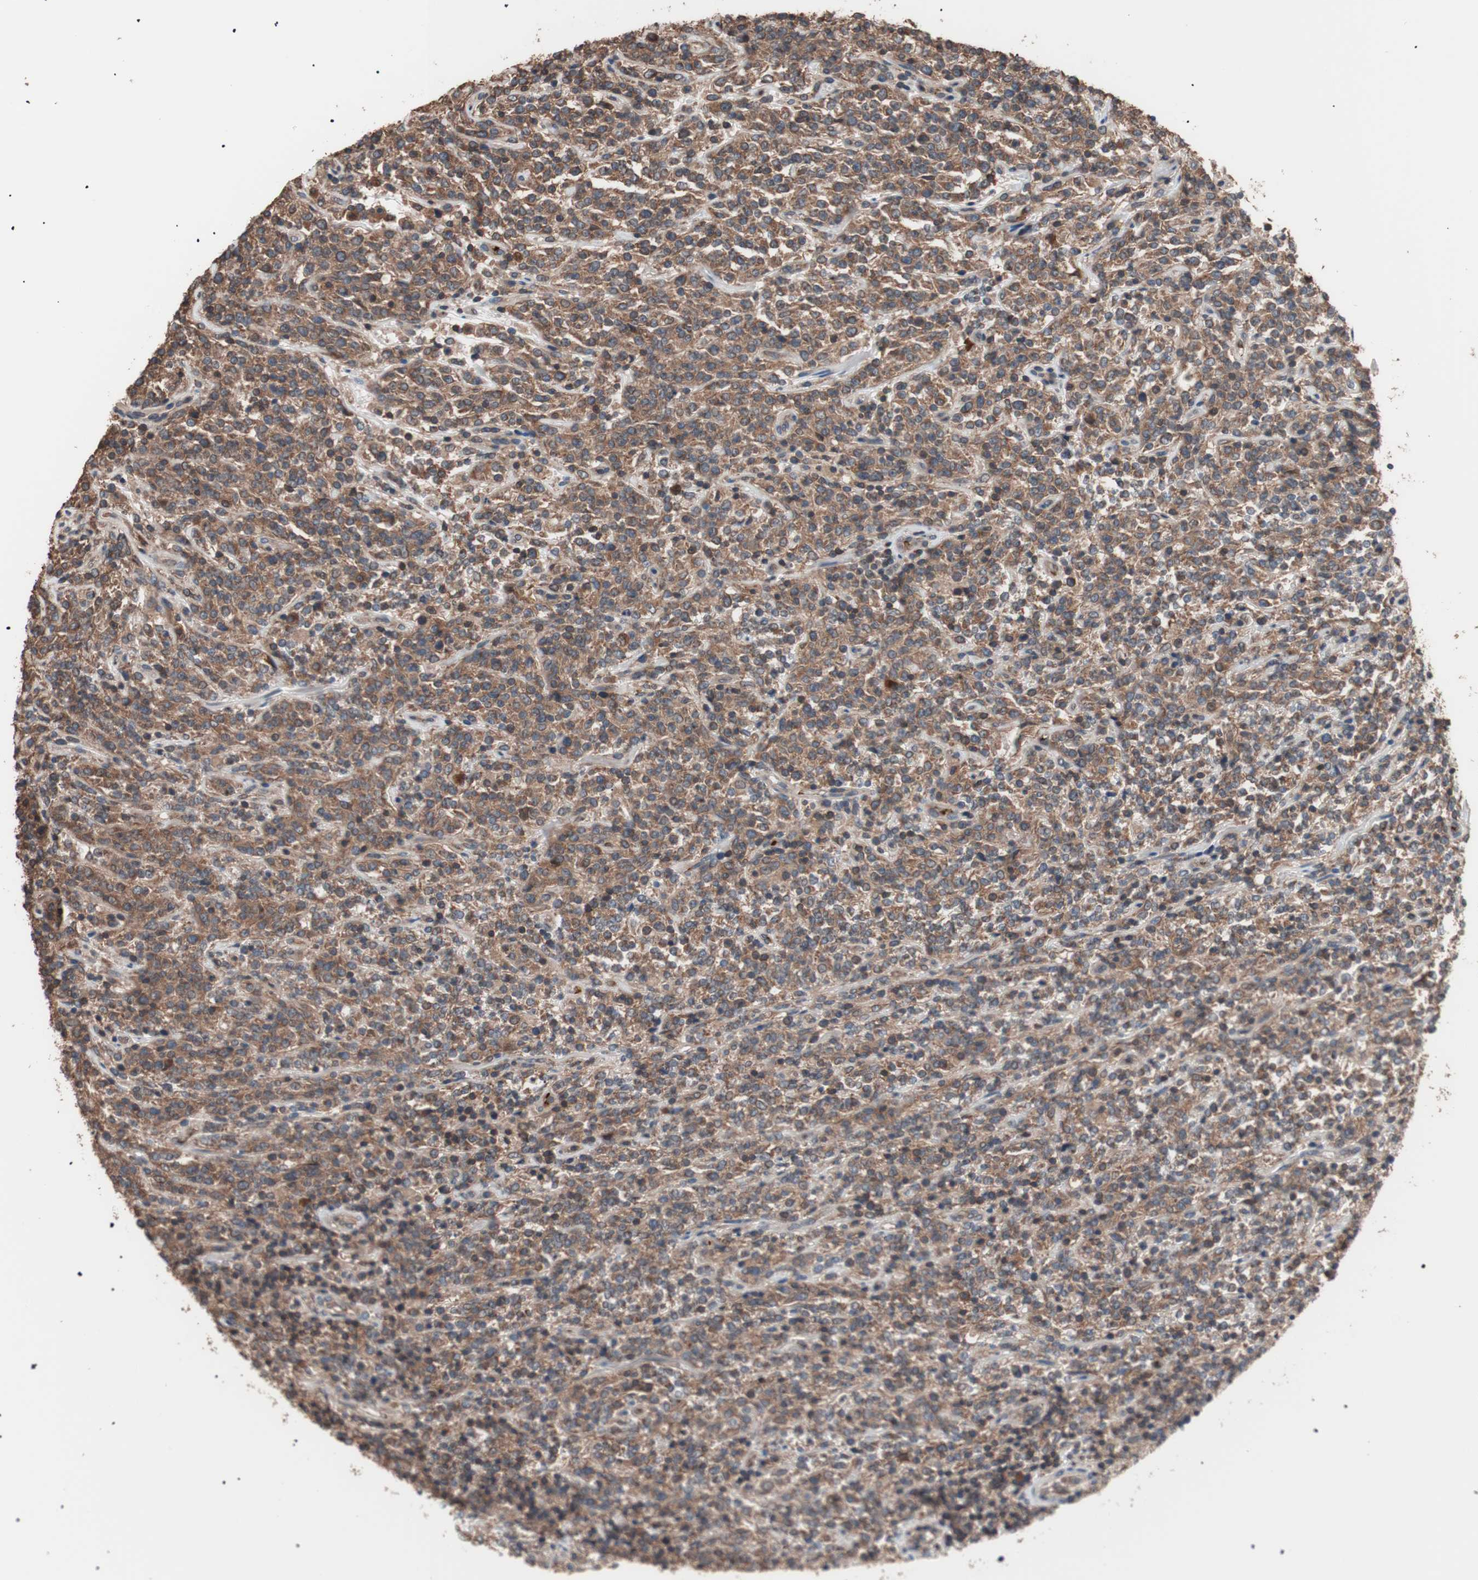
{"staining": {"intensity": "moderate", "quantity": ">75%", "location": "cytoplasmic/membranous"}, "tissue": "lymphoma", "cell_type": "Tumor cells", "image_type": "cancer", "snomed": [{"axis": "morphology", "description": "Malignant lymphoma, non-Hodgkin's type, High grade"}, {"axis": "topography", "description": "Soft tissue"}], "caption": "A histopathology image of human malignant lymphoma, non-Hodgkin's type (high-grade) stained for a protein displays moderate cytoplasmic/membranous brown staining in tumor cells. Immunohistochemistry (ihc) stains the protein of interest in brown and the nuclei are stained blue.", "gene": "GLYCTK", "patient": {"sex": "male", "age": 18}}